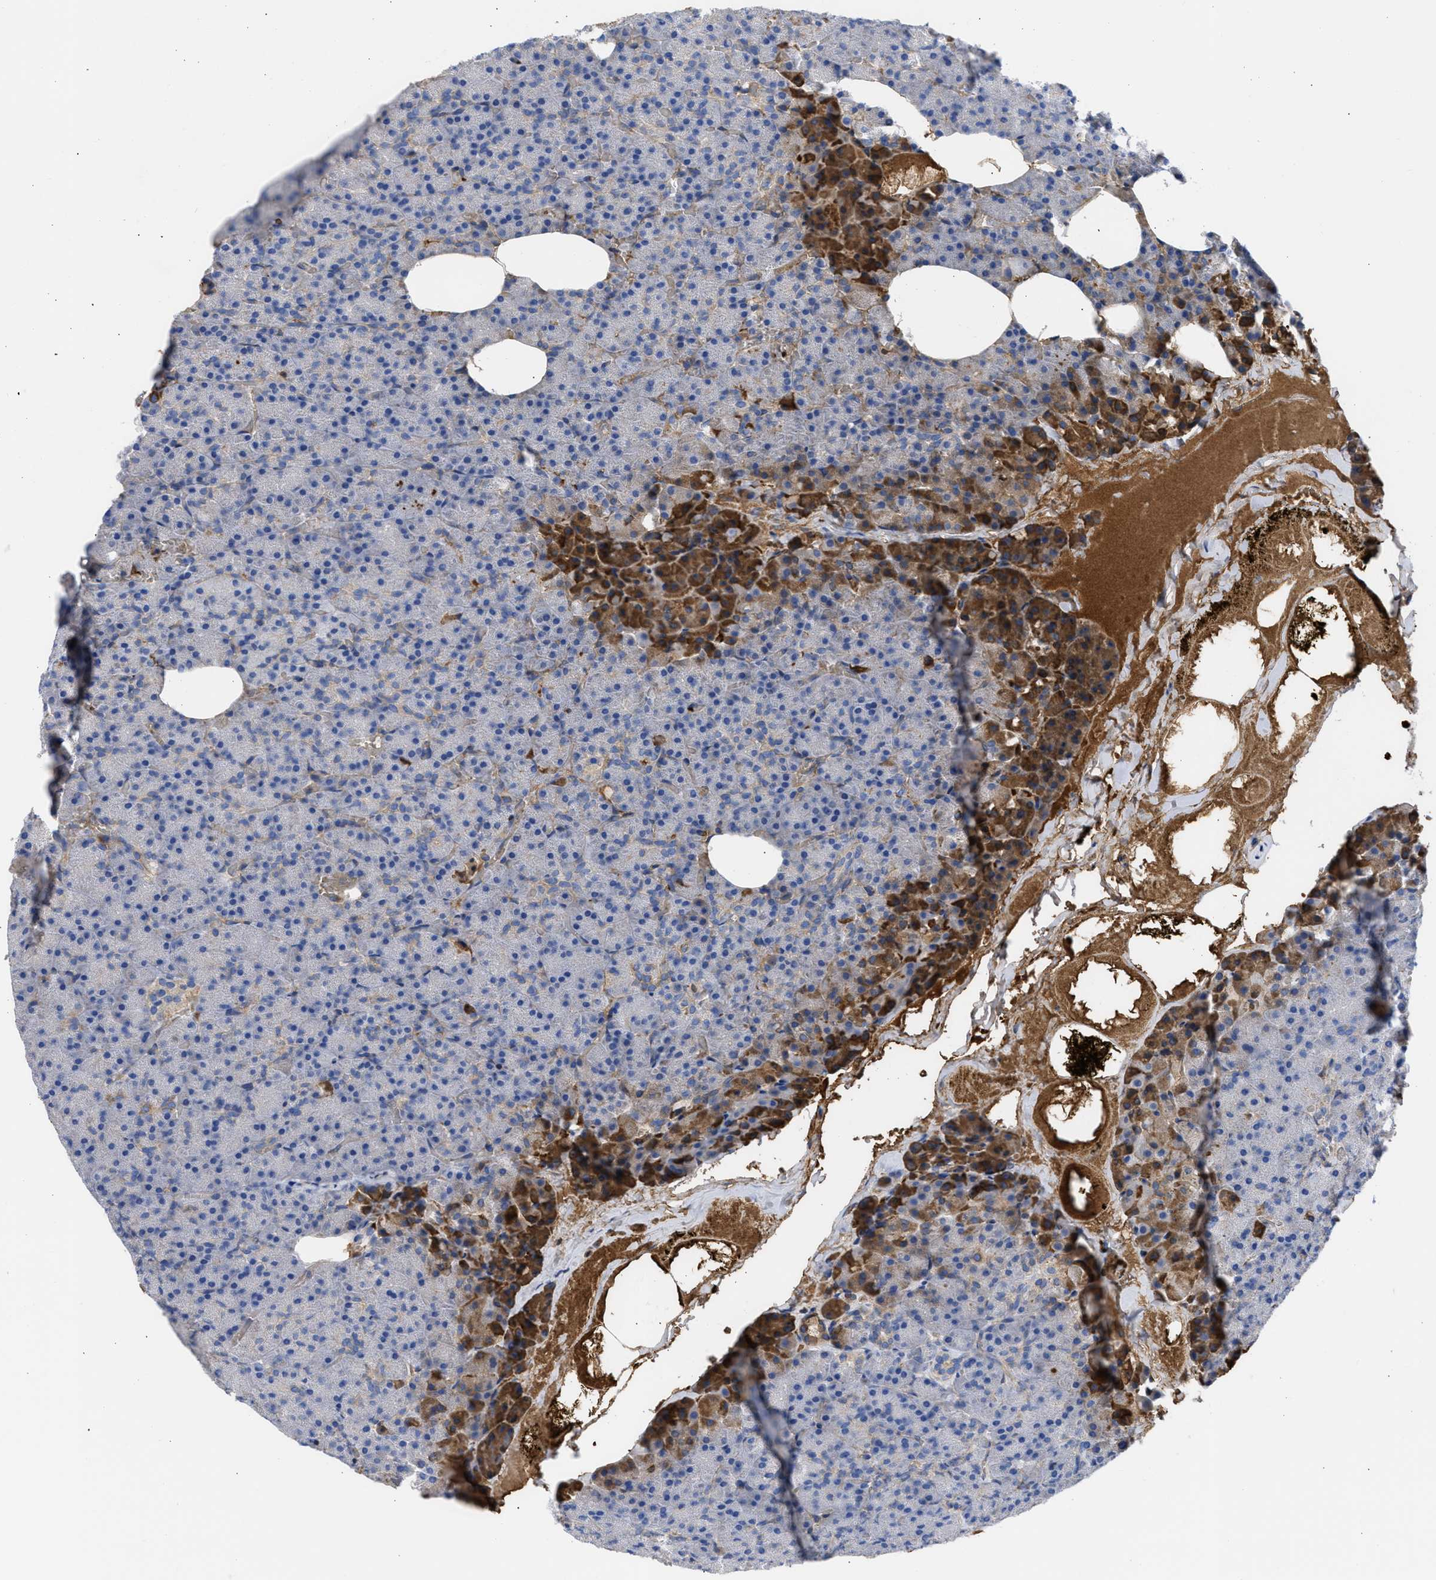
{"staining": {"intensity": "strong", "quantity": "<25%", "location": "cytoplasmic/membranous"}, "tissue": "pancreas", "cell_type": "Exocrine glandular cells", "image_type": "normal", "snomed": [{"axis": "morphology", "description": "Normal tissue, NOS"}, {"axis": "morphology", "description": "Carcinoid, malignant, NOS"}, {"axis": "topography", "description": "Pancreas"}], "caption": "About <25% of exocrine glandular cells in normal human pancreas demonstrate strong cytoplasmic/membranous protein positivity as visualized by brown immunohistochemical staining.", "gene": "BTG3", "patient": {"sex": "female", "age": 35}}